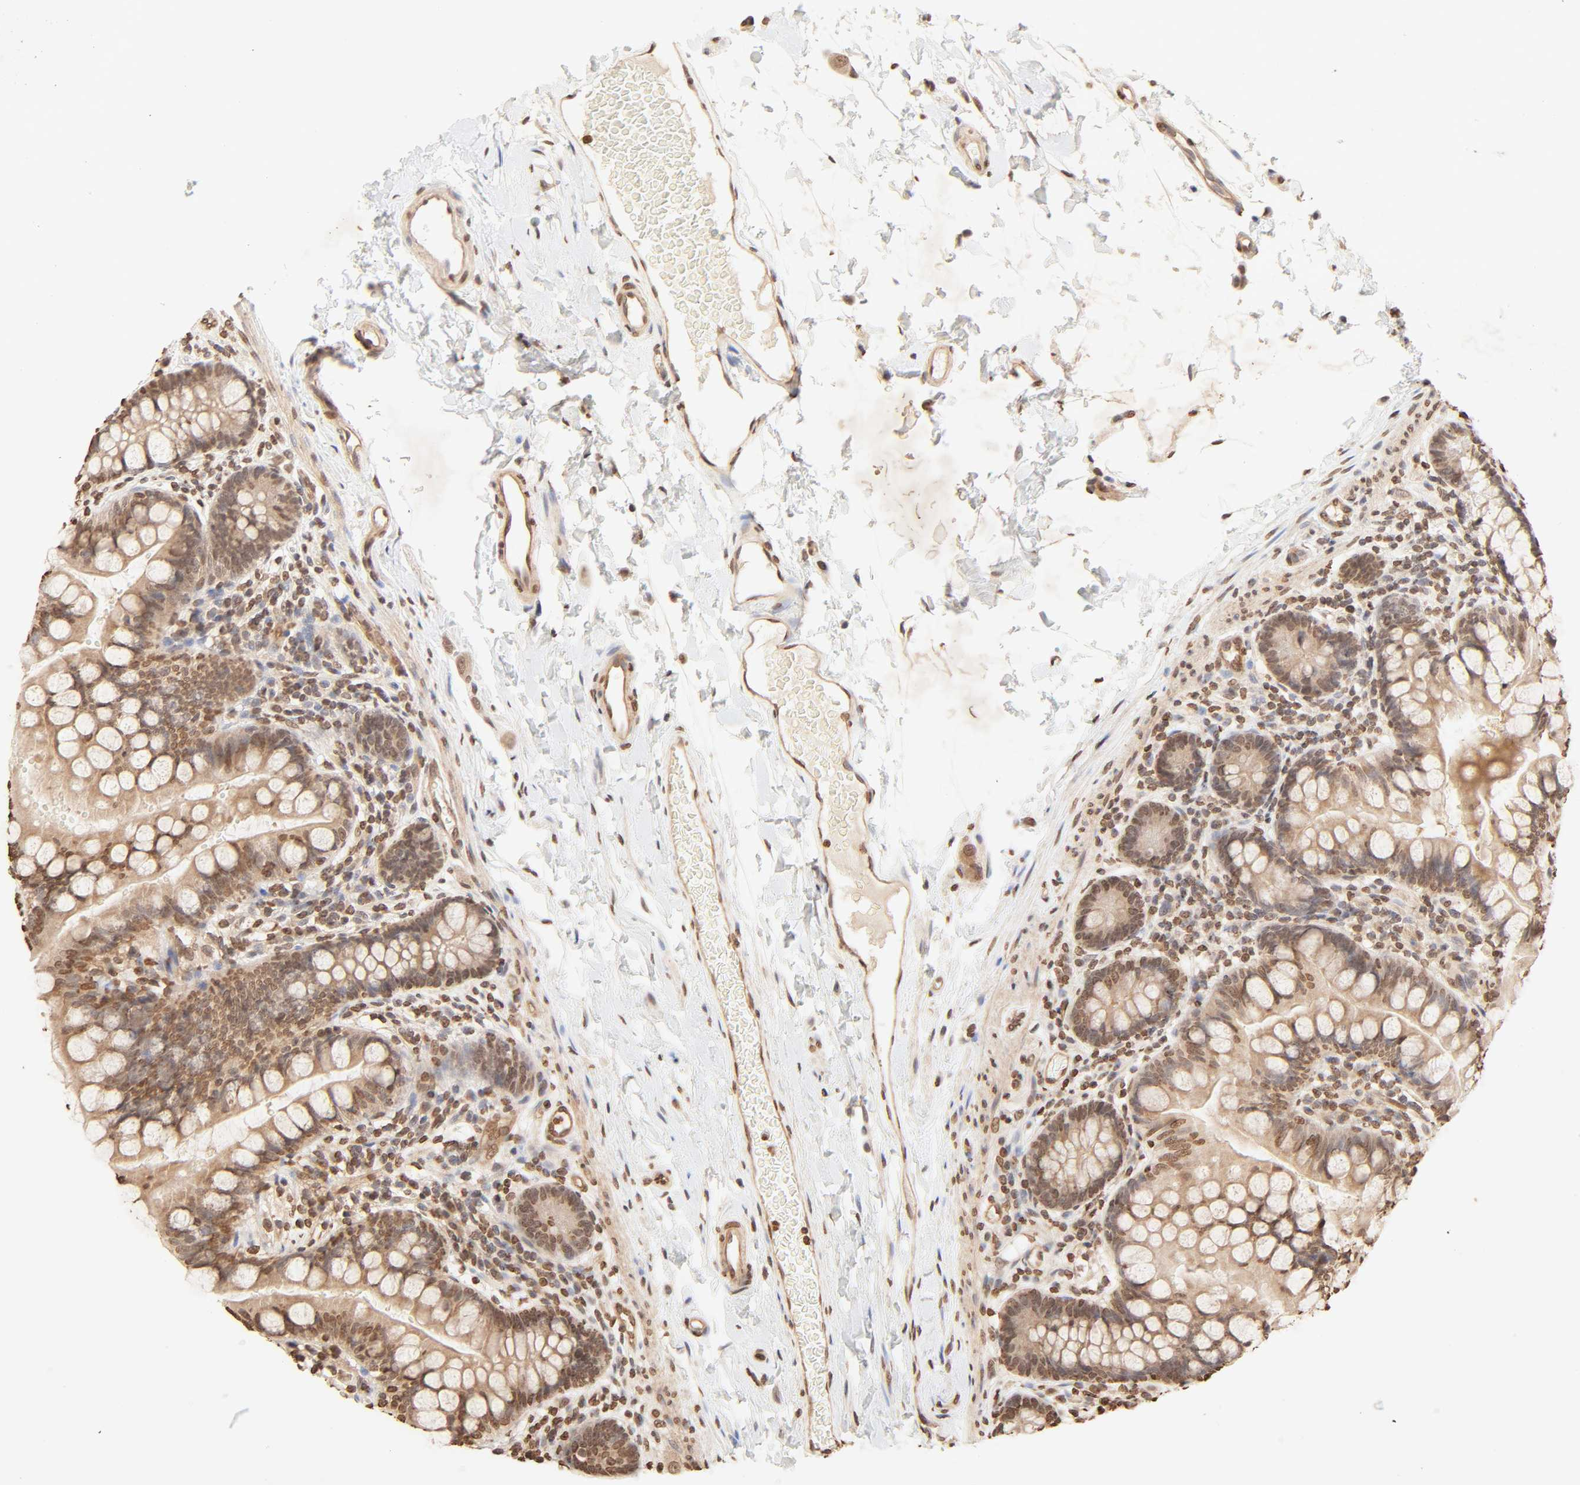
{"staining": {"intensity": "moderate", "quantity": ">75%", "location": "cytoplasmic/membranous,nuclear"}, "tissue": "small intestine", "cell_type": "Glandular cells", "image_type": "normal", "snomed": [{"axis": "morphology", "description": "Normal tissue, NOS"}, {"axis": "topography", "description": "Small intestine"}], "caption": "Approximately >75% of glandular cells in unremarkable small intestine reveal moderate cytoplasmic/membranous,nuclear protein staining as visualized by brown immunohistochemical staining.", "gene": "TBL1X", "patient": {"sex": "female", "age": 58}}